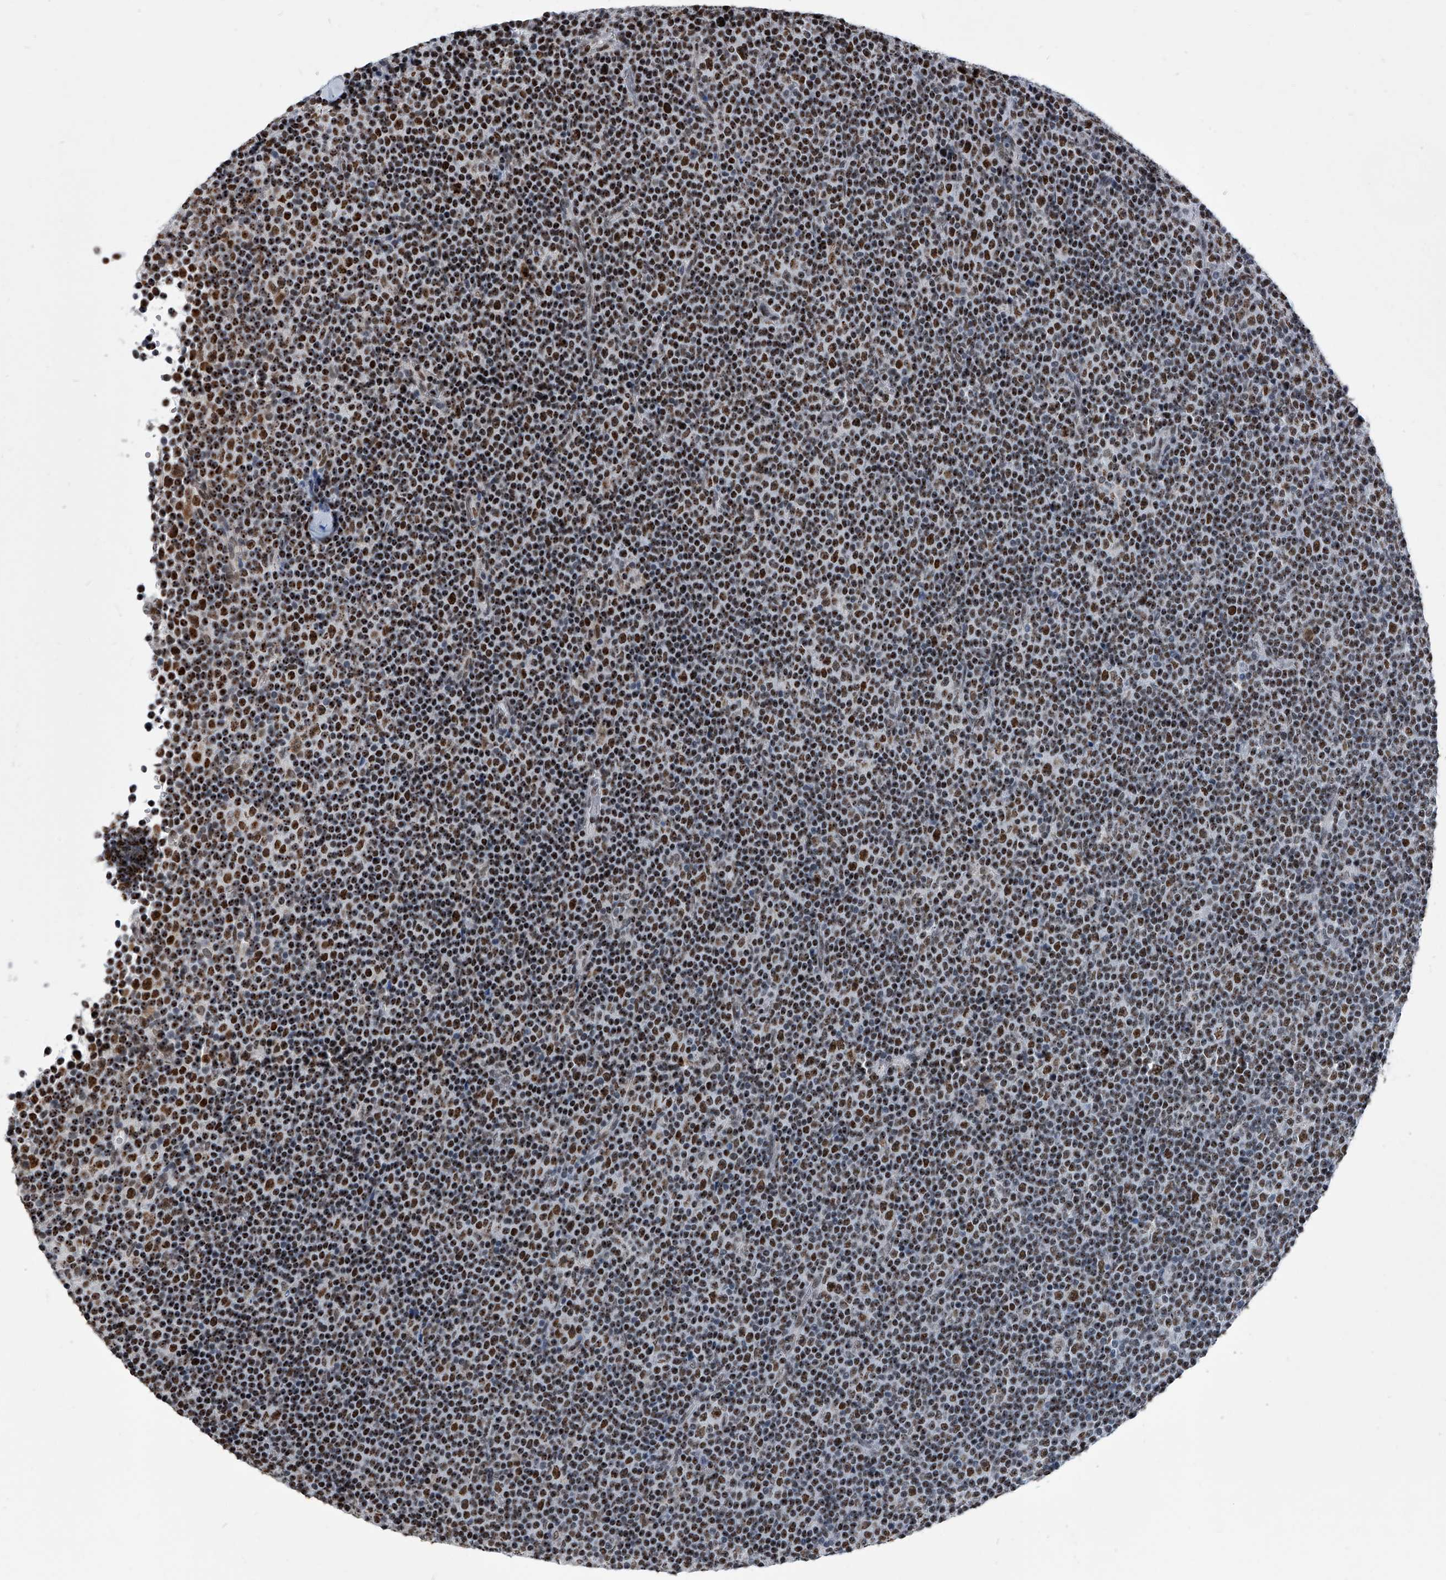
{"staining": {"intensity": "strong", "quantity": ">75%", "location": "nuclear"}, "tissue": "lymphoma", "cell_type": "Tumor cells", "image_type": "cancer", "snomed": [{"axis": "morphology", "description": "Malignant lymphoma, non-Hodgkin's type, Low grade"}, {"axis": "topography", "description": "Lymph node"}], "caption": "Tumor cells demonstrate high levels of strong nuclear positivity in about >75% of cells in human malignant lymphoma, non-Hodgkin's type (low-grade).", "gene": "SIM2", "patient": {"sex": "female", "age": 67}}